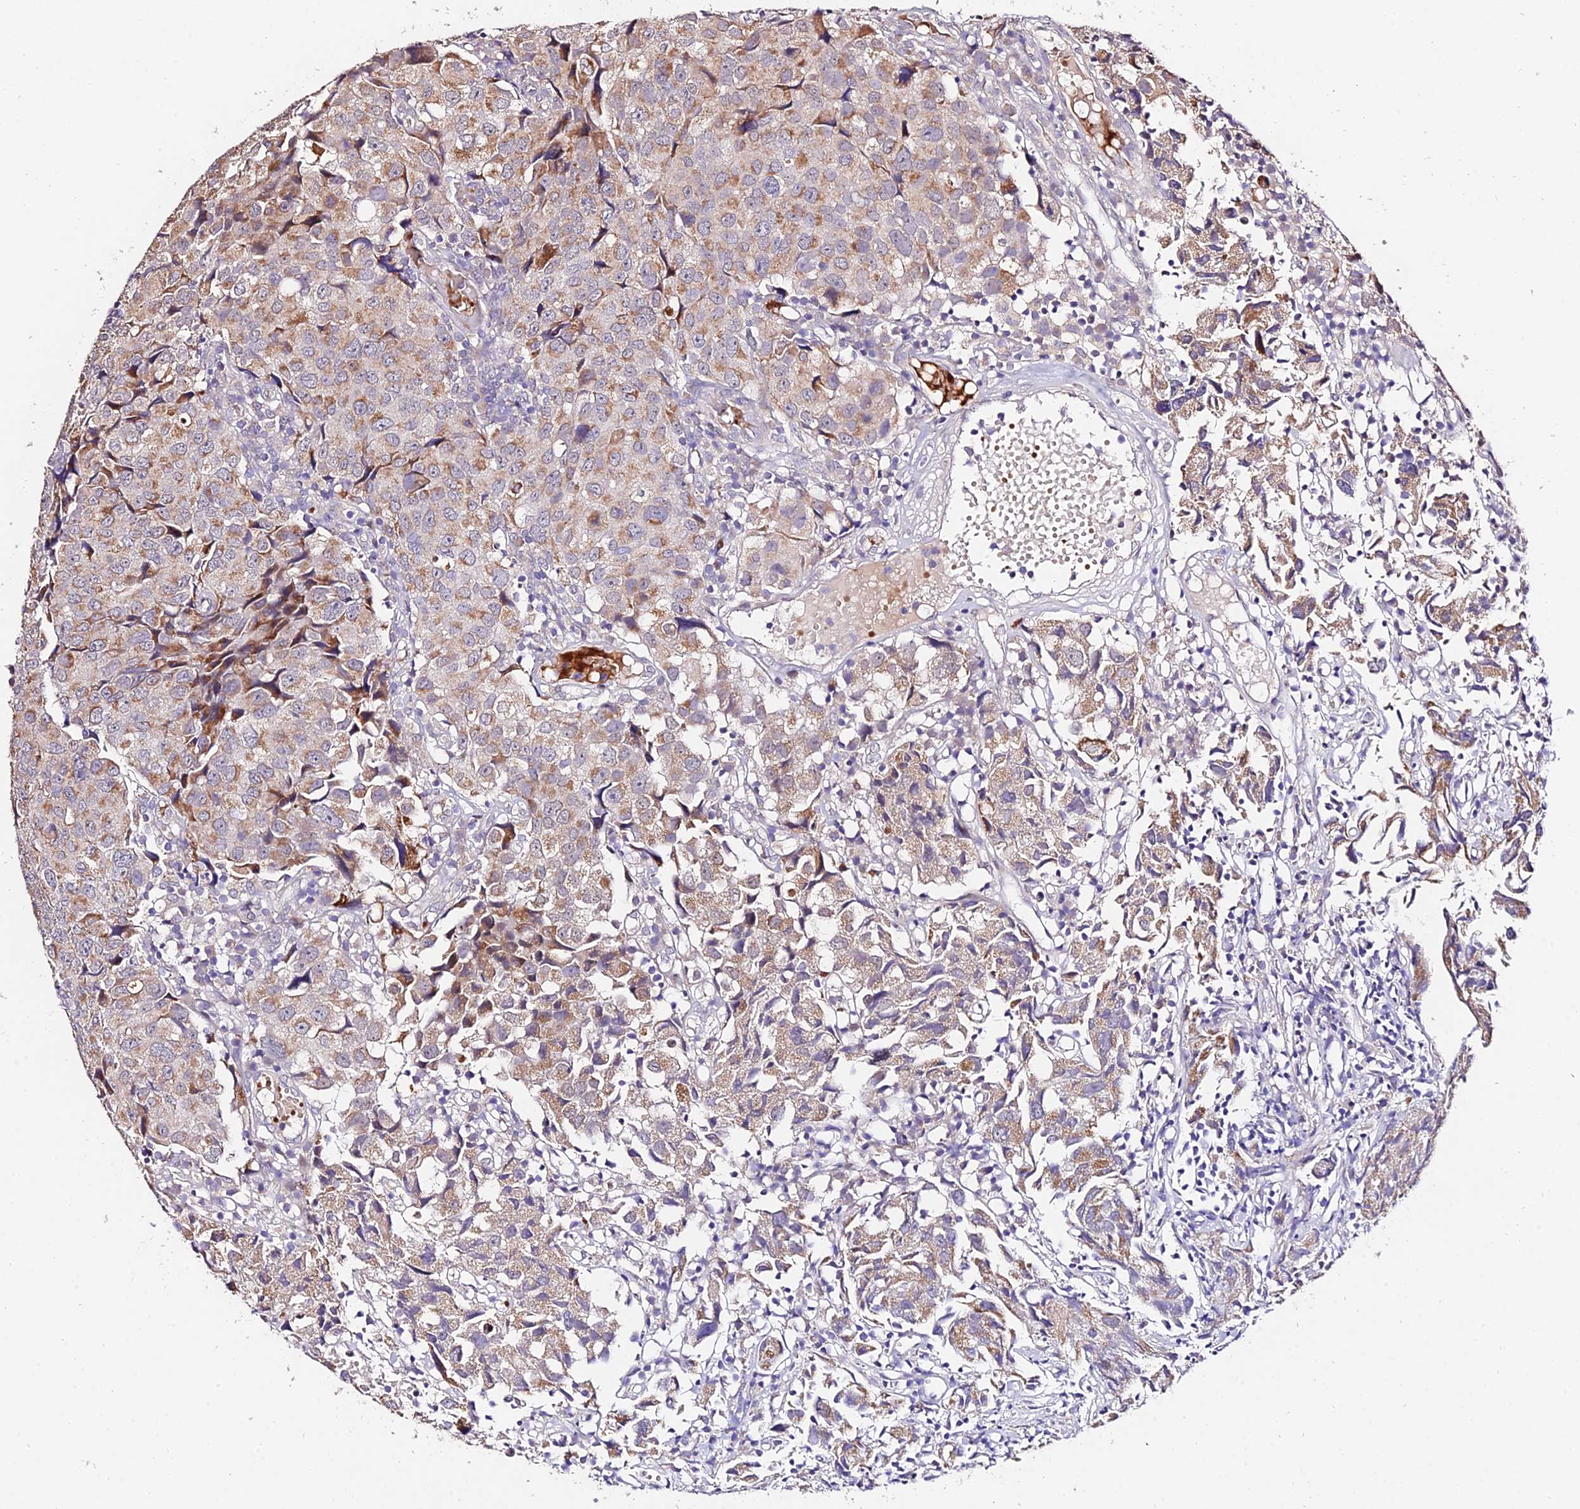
{"staining": {"intensity": "moderate", "quantity": "<25%", "location": "cytoplasmic/membranous"}, "tissue": "urothelial cancer", "cell_type": "Tumor cells", "image_type": "cancer", "snomed": [{"axis": "morphology", "description": "Urothelial carcinoma, High grade"}, {"axis": "topography", "description": "Urinary bladder"}], "caption": "Urothelial cancer stained with immunohistochemistry (IHC) exhibits moderate cytoplasmic/membranous staining in about <25% of tumor cells. The staining is performed using DAB brown chromogen to label protein expression. The nuclei are counter-stained blue using hematoxylin.", "gene": "WDR5B", "patient": {"sex": "female", "age": 75}}